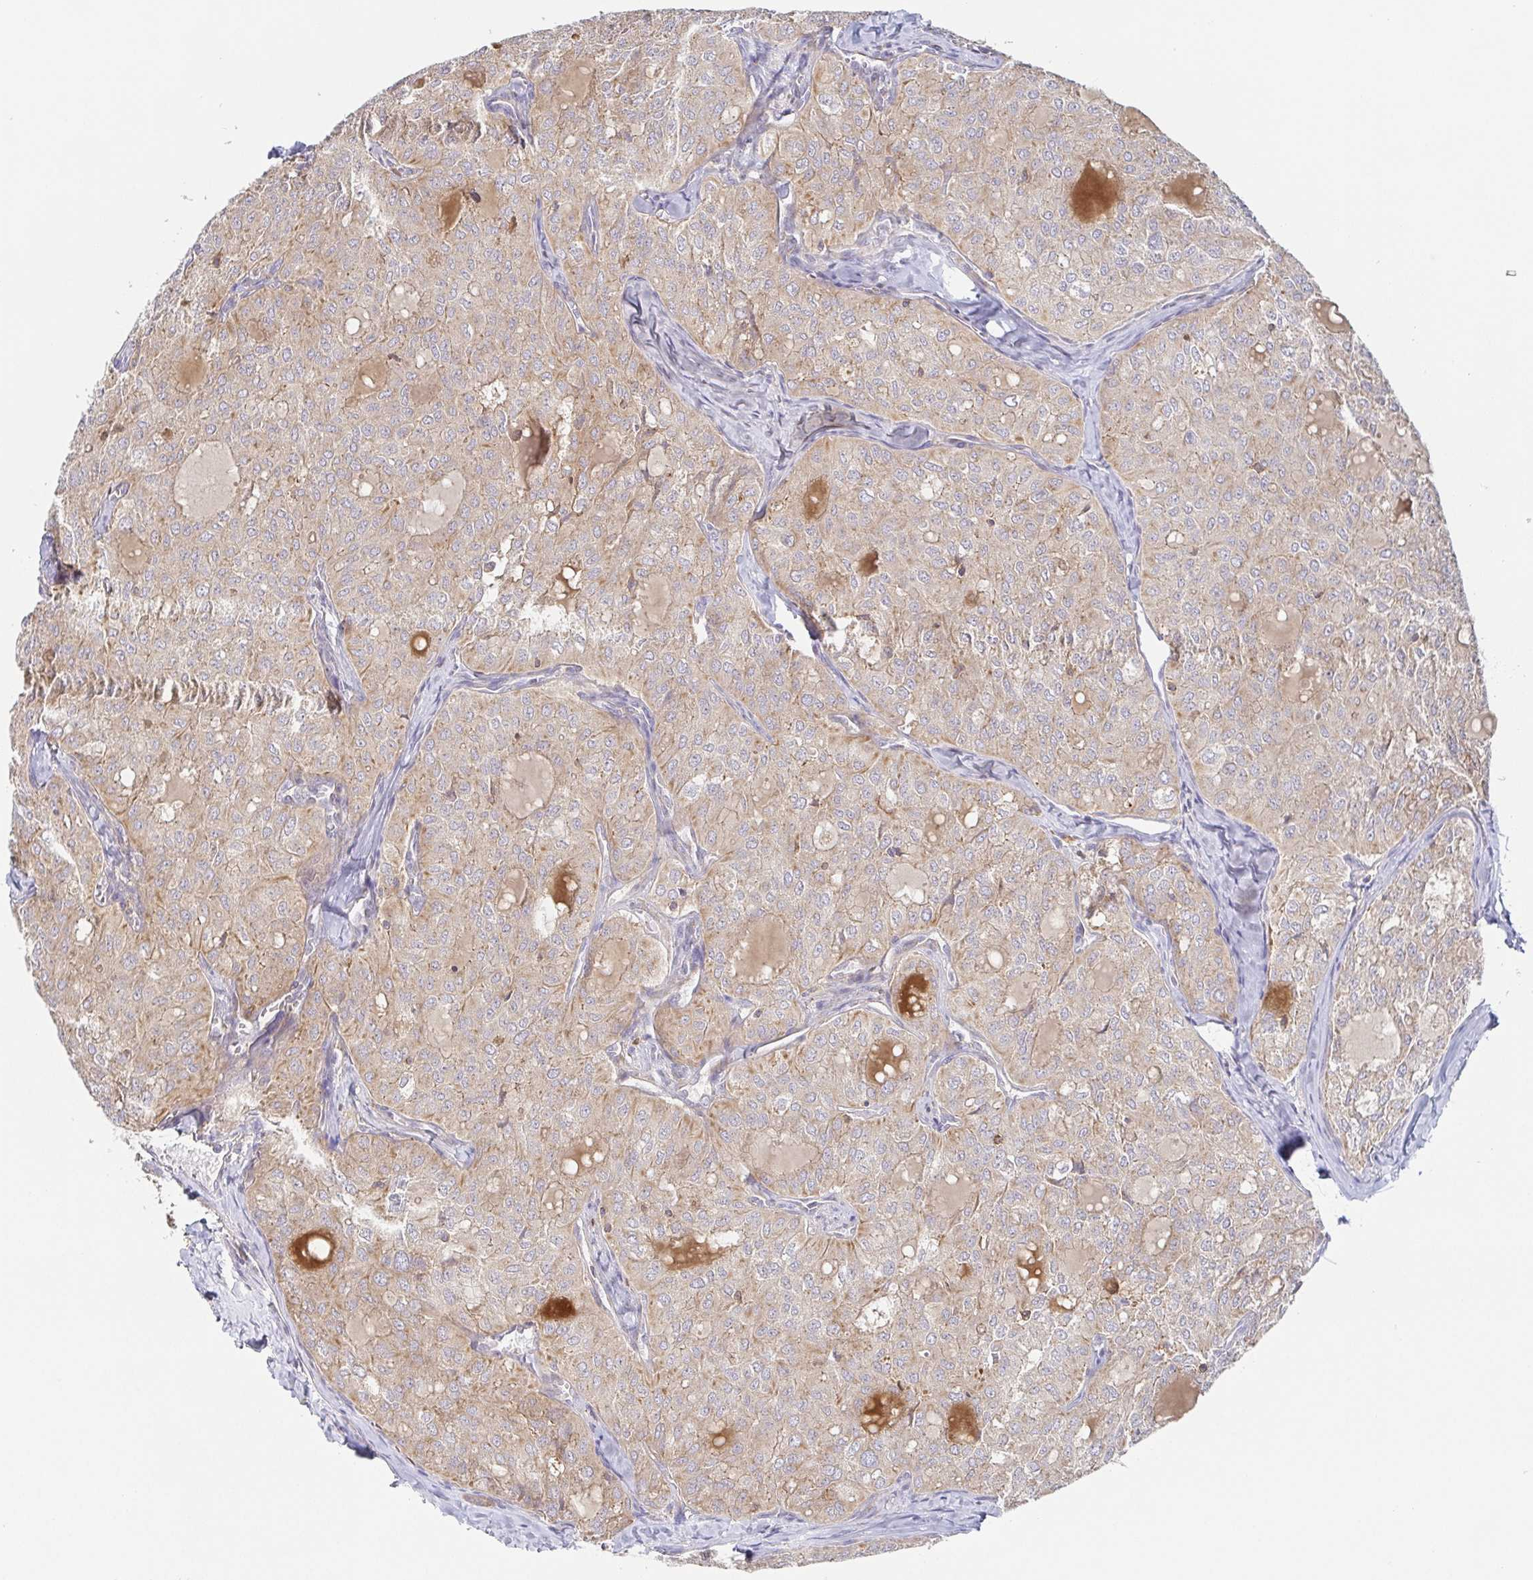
{"staining": {"intensity": "weak", "quantity": ">75%", "location": "cytoplasmic/membranous"}, "tissue": "thyroid cancer", "cell_type": "Tumor cells", "image_type": "cancer", "snomed": [{"axis": "morphology", "description": "Follicular adenoma carcinoma, NOS"}, {"axis": "topography", "description": "Thyroid gland"}], "caption": "Protein positivity by IHC reveals weak cytoplasmic/membranous staining in about >75% of tumor cells in thyroid cancer.", "gene": "TUFT1", "patient": {"sex": "male", "age": 75}}